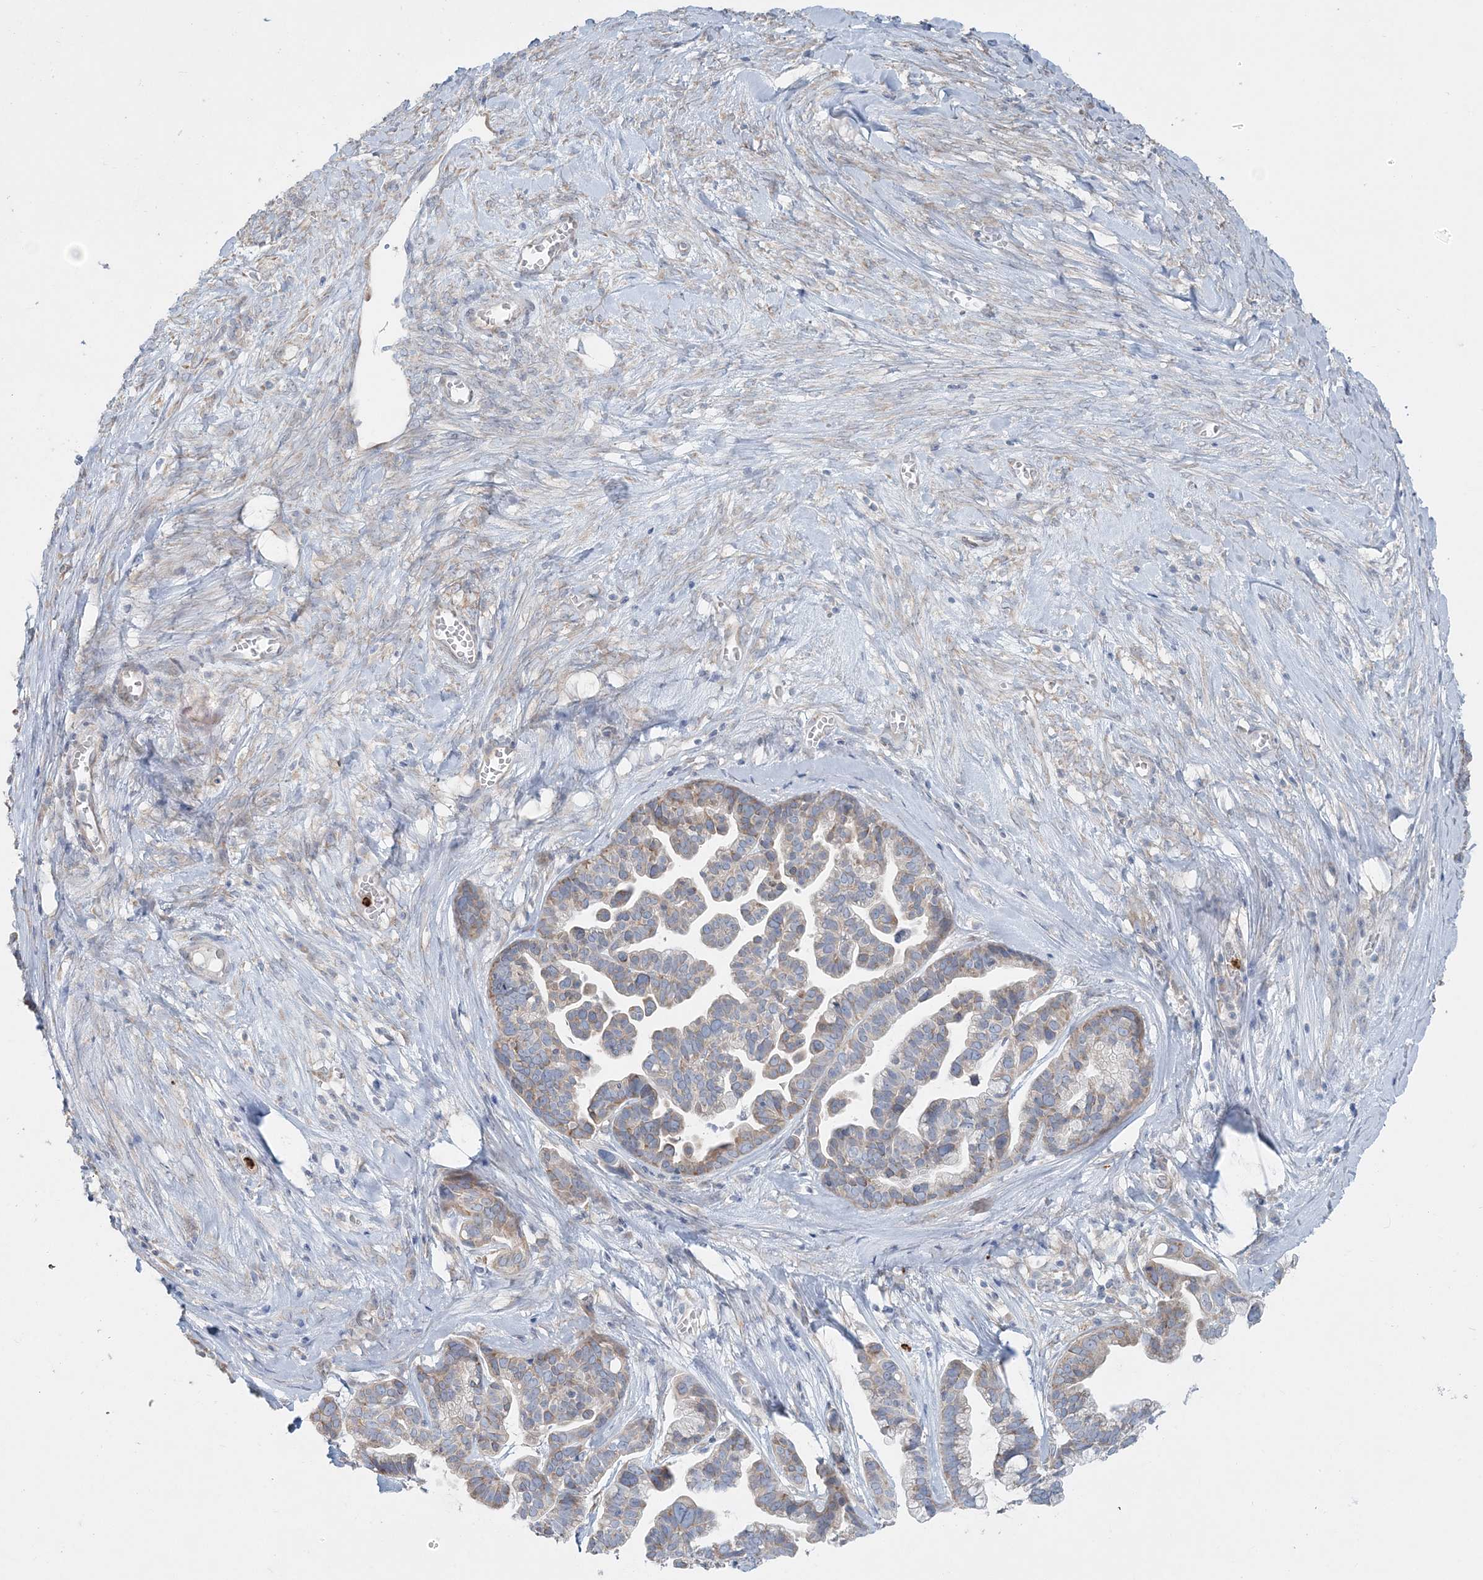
{"staining": {"intensity": "weak", "quantity": "25%-75%", "location": "cytoplasmic/membranous"}, "tissue": "ovarian cancer", "cell_type": "Tumor cells", "image_type": "cancer", "snomed": [{"axis": "morphology", "description": "Cystadenocarcinoma, serous, NOS"}, {"axis": "topography", "description": "Ovary"}], "caption": "Immunohistochemical staining of human serous cystadenocarcinoma (ovarian) reveals low levels of weak cytoplasmic/membranous positivity in about 25%-75% of tumor cells. (DAB (3,3'-diaminobenzidine) IHC with brightfield microscopy, high magnification).", "gene": "CCNJ", "patient": {"sex": "female", "age": 56}}